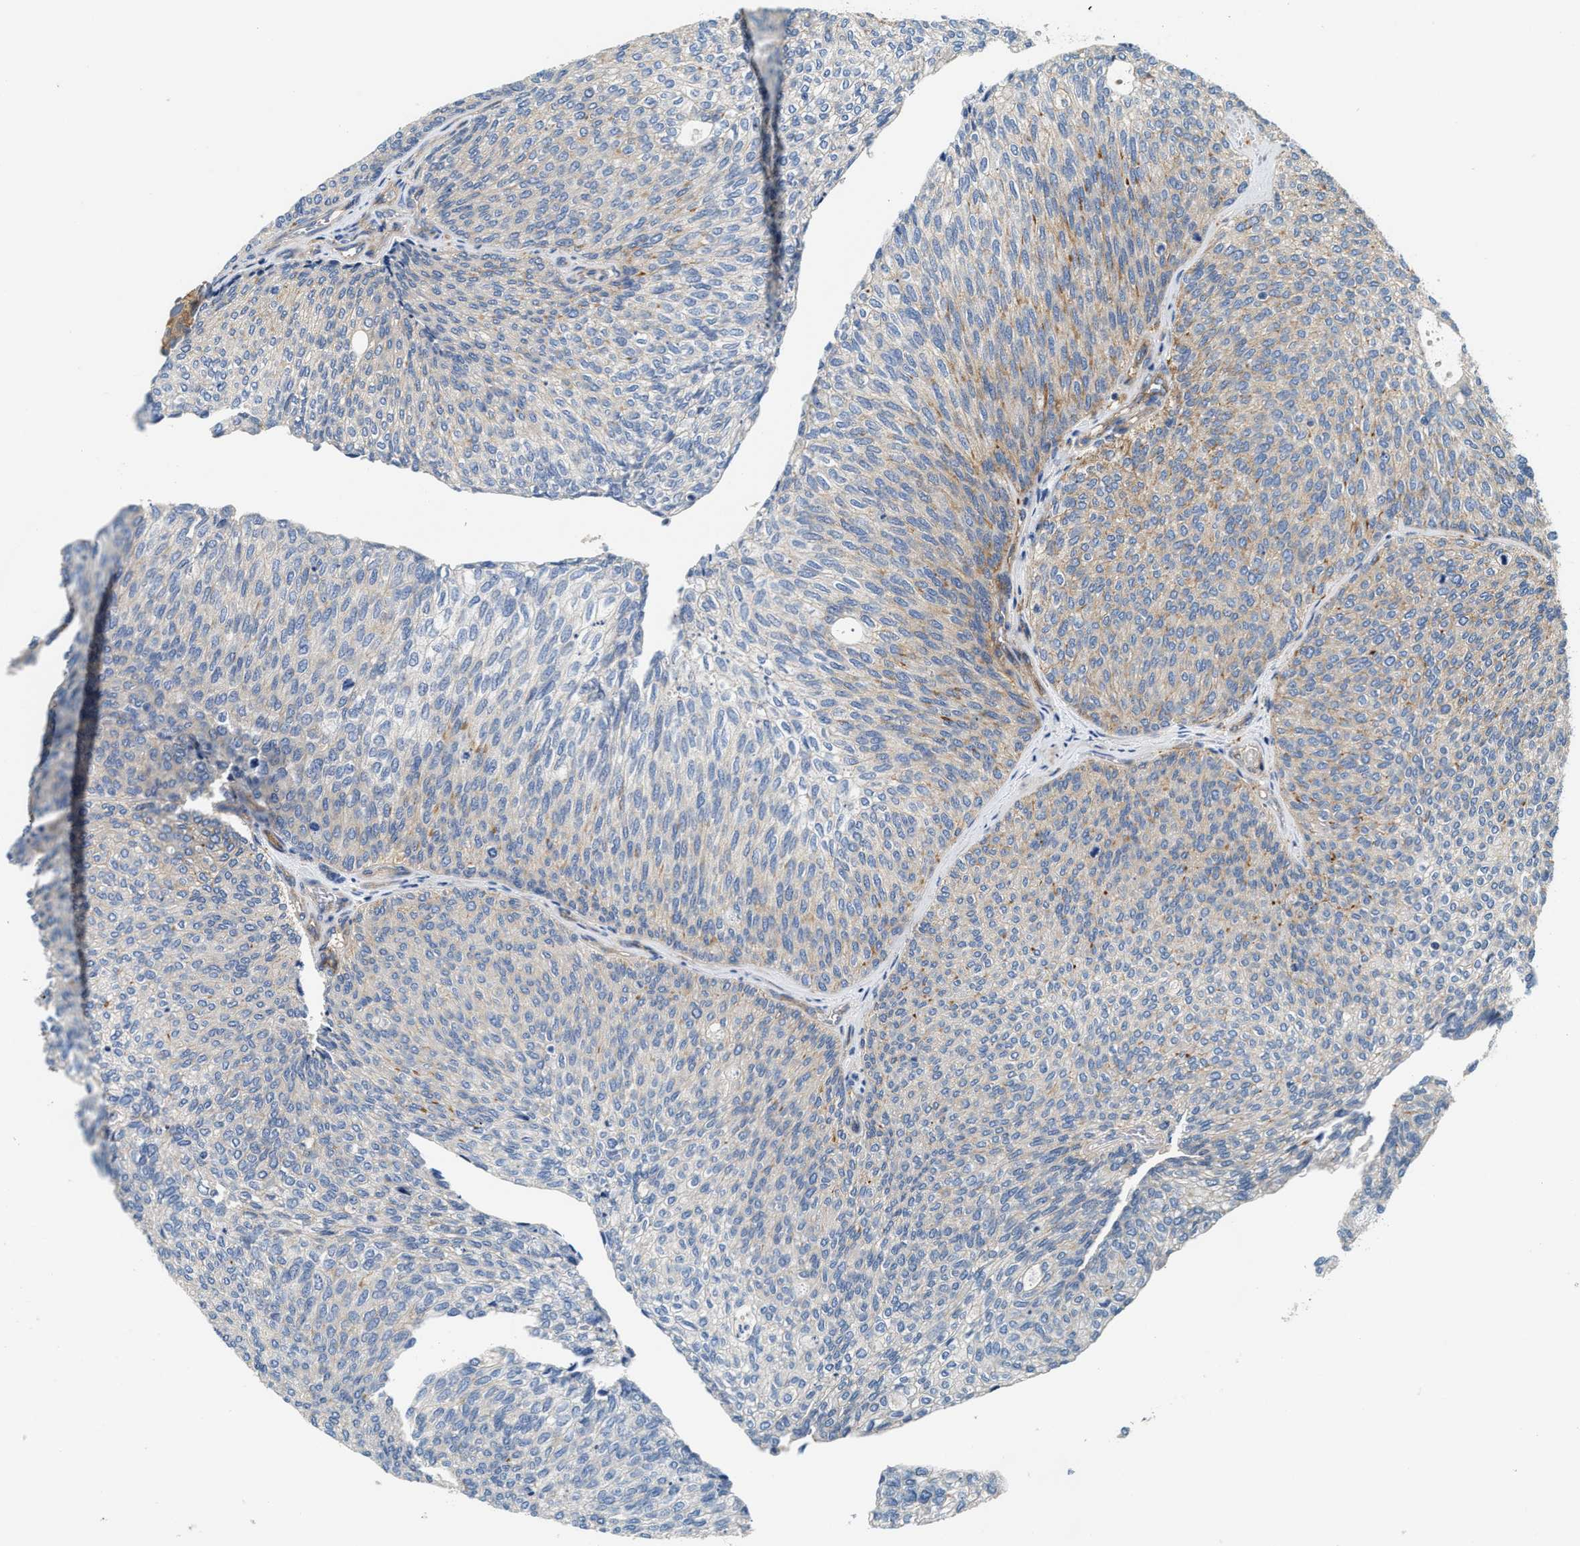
{"staining": {"intensity": "moderate", "quantity": "<25%", "location": "cytoplasmic/membranous"}, "tissue": "urothelial cancer", "cell_type": "Tumor cells", "image_type": "cancer", "snomed": [{"axis": "morphology", "description": "Urothelial carcinoma, Low grade"}, {"axis": "topography", "description": "Urinary bladder"}], "caption": "DAB (3,3'-diaminobenzidine) immunohistochemical staining of human urothelial cancer reveals moderate cytoplasmic/membranous protein staining in about <25% of tumor cells. The protein of interest is shown in brown color, while the nuclei are stained blue.", "gene": "NSUN7", "patient": {"sex": "female", "age": 79}}